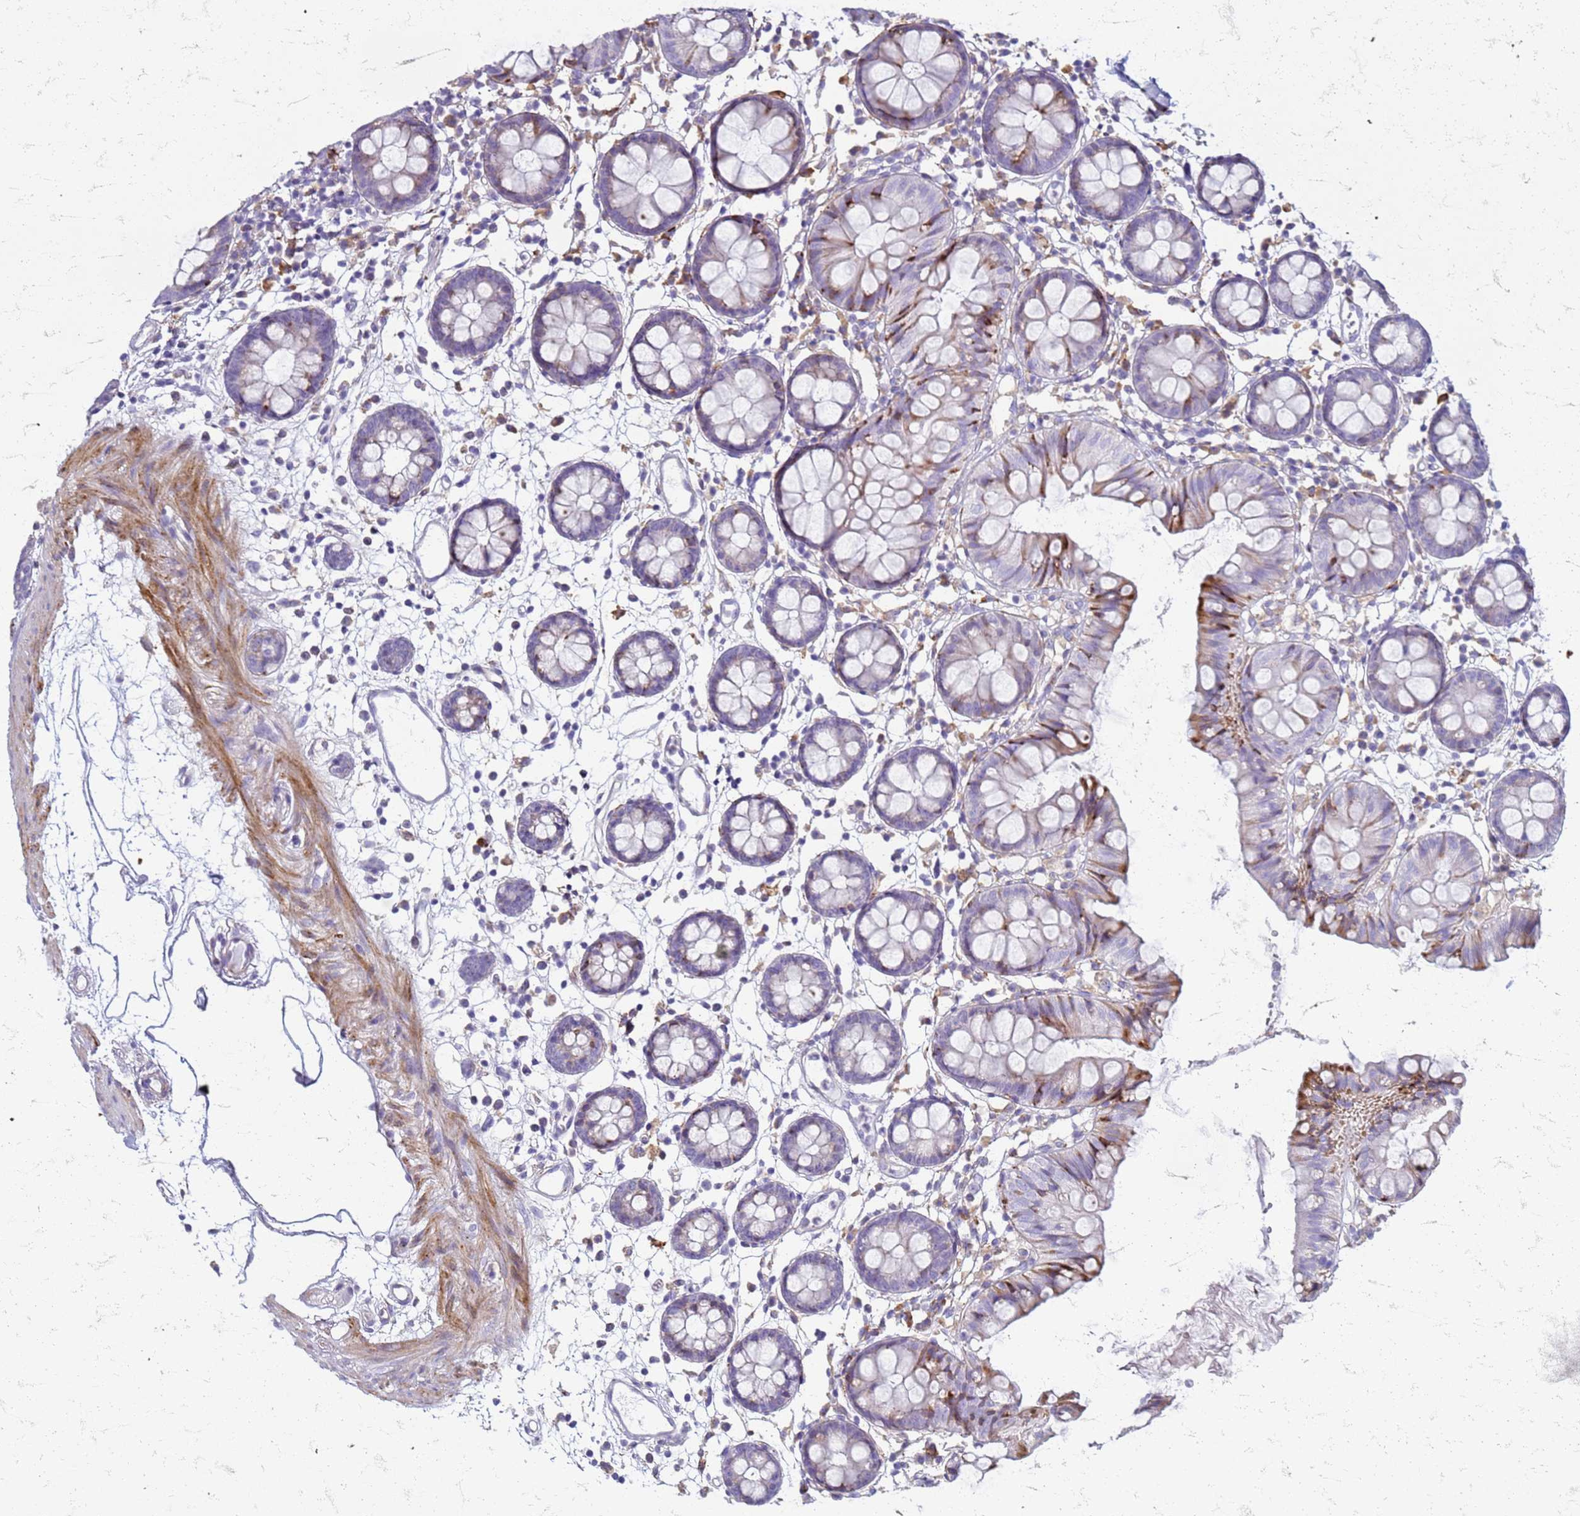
{"staining": {"intensity": "weak", "quantity": "<25%", "location": "cytoplasmic/membranous"}, "tissue": "colon", "cell_type": "Endothelial cells", "image_type": "normal", "snomed": [{"axis": "morphology", "description": "Normal tissue, NOS"}, {"axis": "topography", "description": "Colon"}], "caption": "Immunohistochemical staining of unremarkable human colon exhibits no significant positivity in endothelial cells.", "gene": "PDK3", "patient": {"sex": "female", "age": 84}}